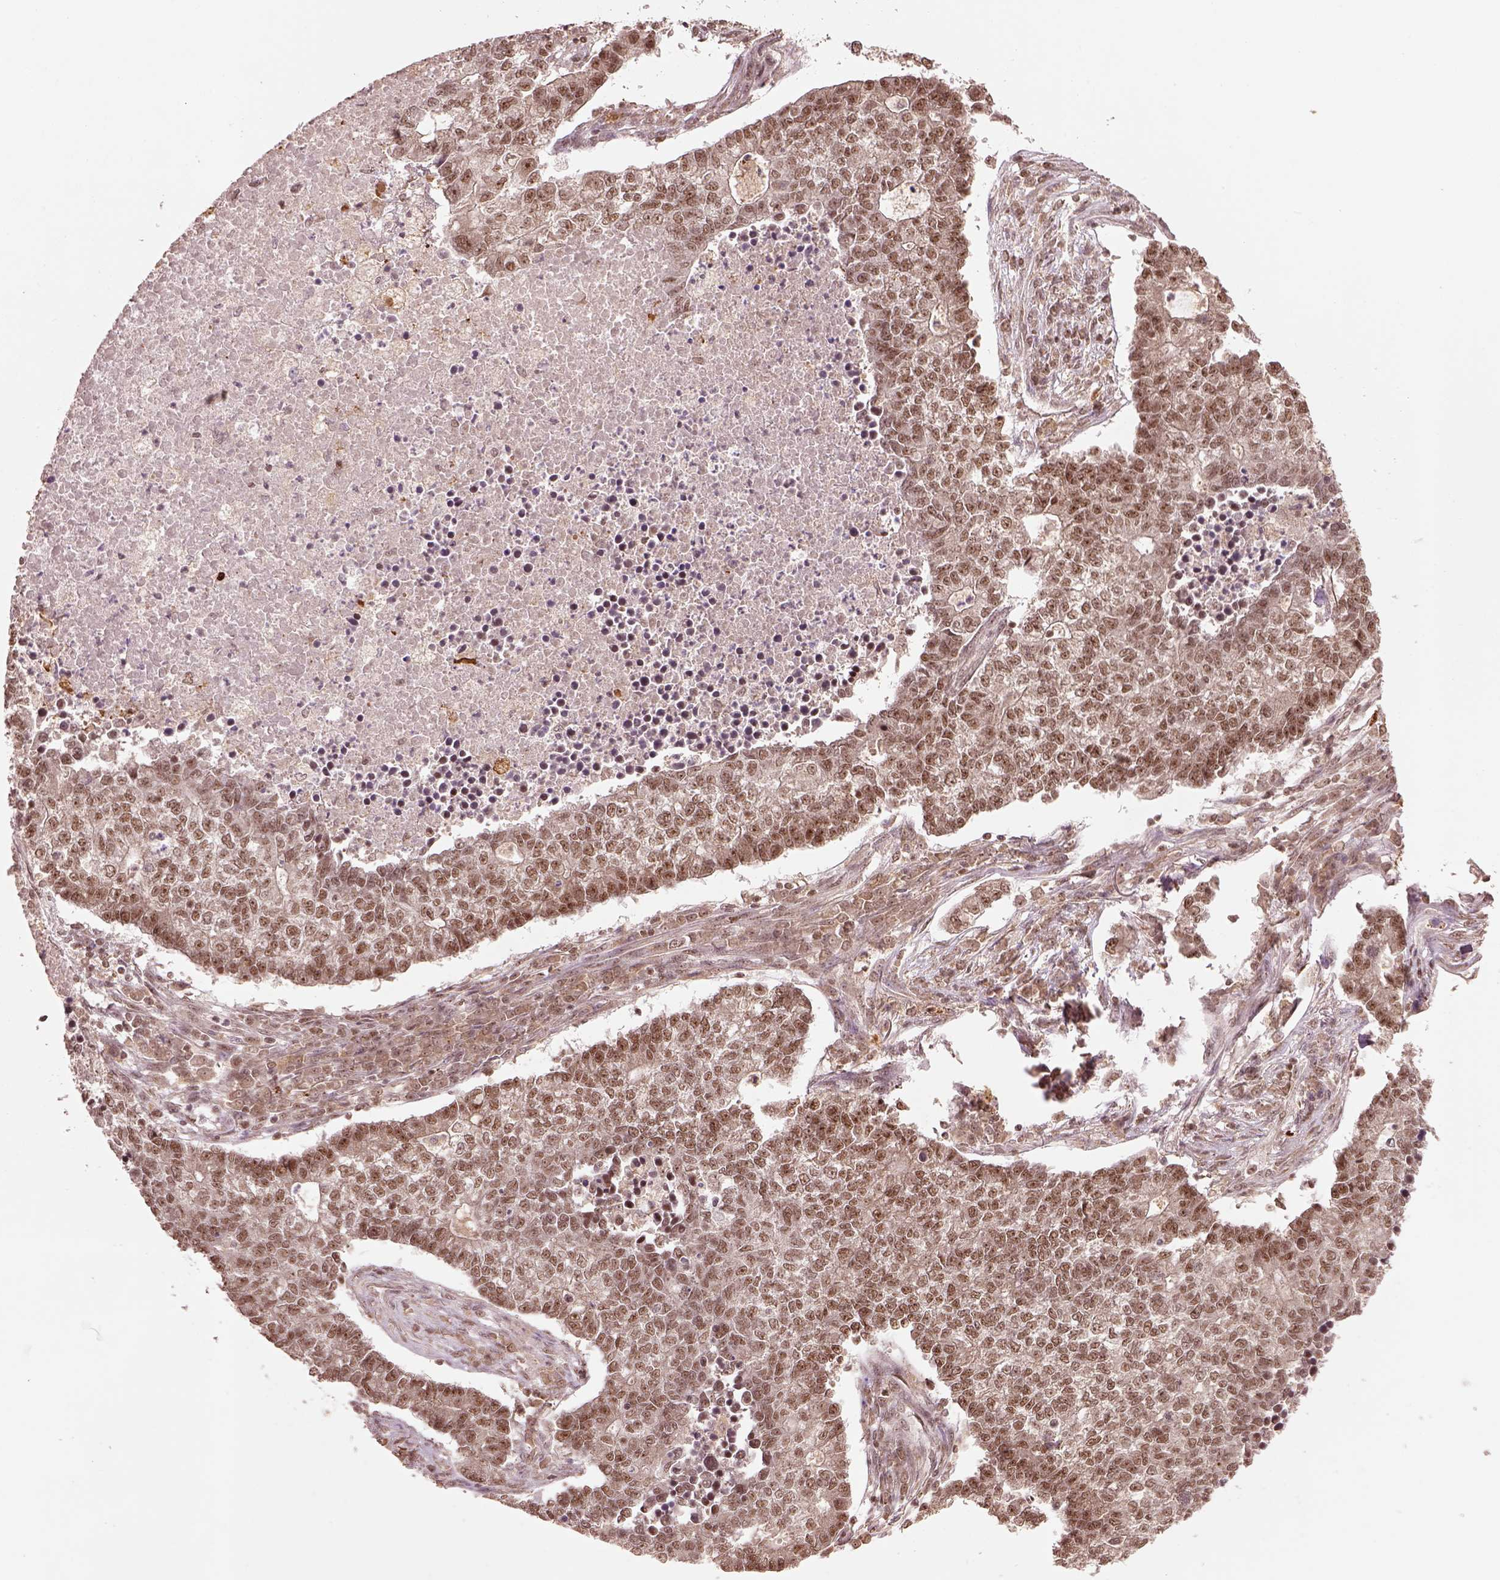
{"staining": {"intensity": "moderate", "quantity": ">75%", "location": "nuclear"}, "tissue": "lung cancer", "cell_type": "Tumor cells", "image_type": "cancer", "snomed": [{"axis": "morphology", "description": "Adenocarcinoma, NOS"}, {"axis": "topography", "description": "Lung"}], "caption": "Protein expression analysis of lung cancer (adenocarcinoma) demonstrates moderate nuclear staining in about >75% of tumor cells. Using DAB (brown) and hematoxylin (blue) stains, captured at high magnification using brightfield microscopy.", "gene": "BRD9", "patient": {"sex": "male", "age": 57}}